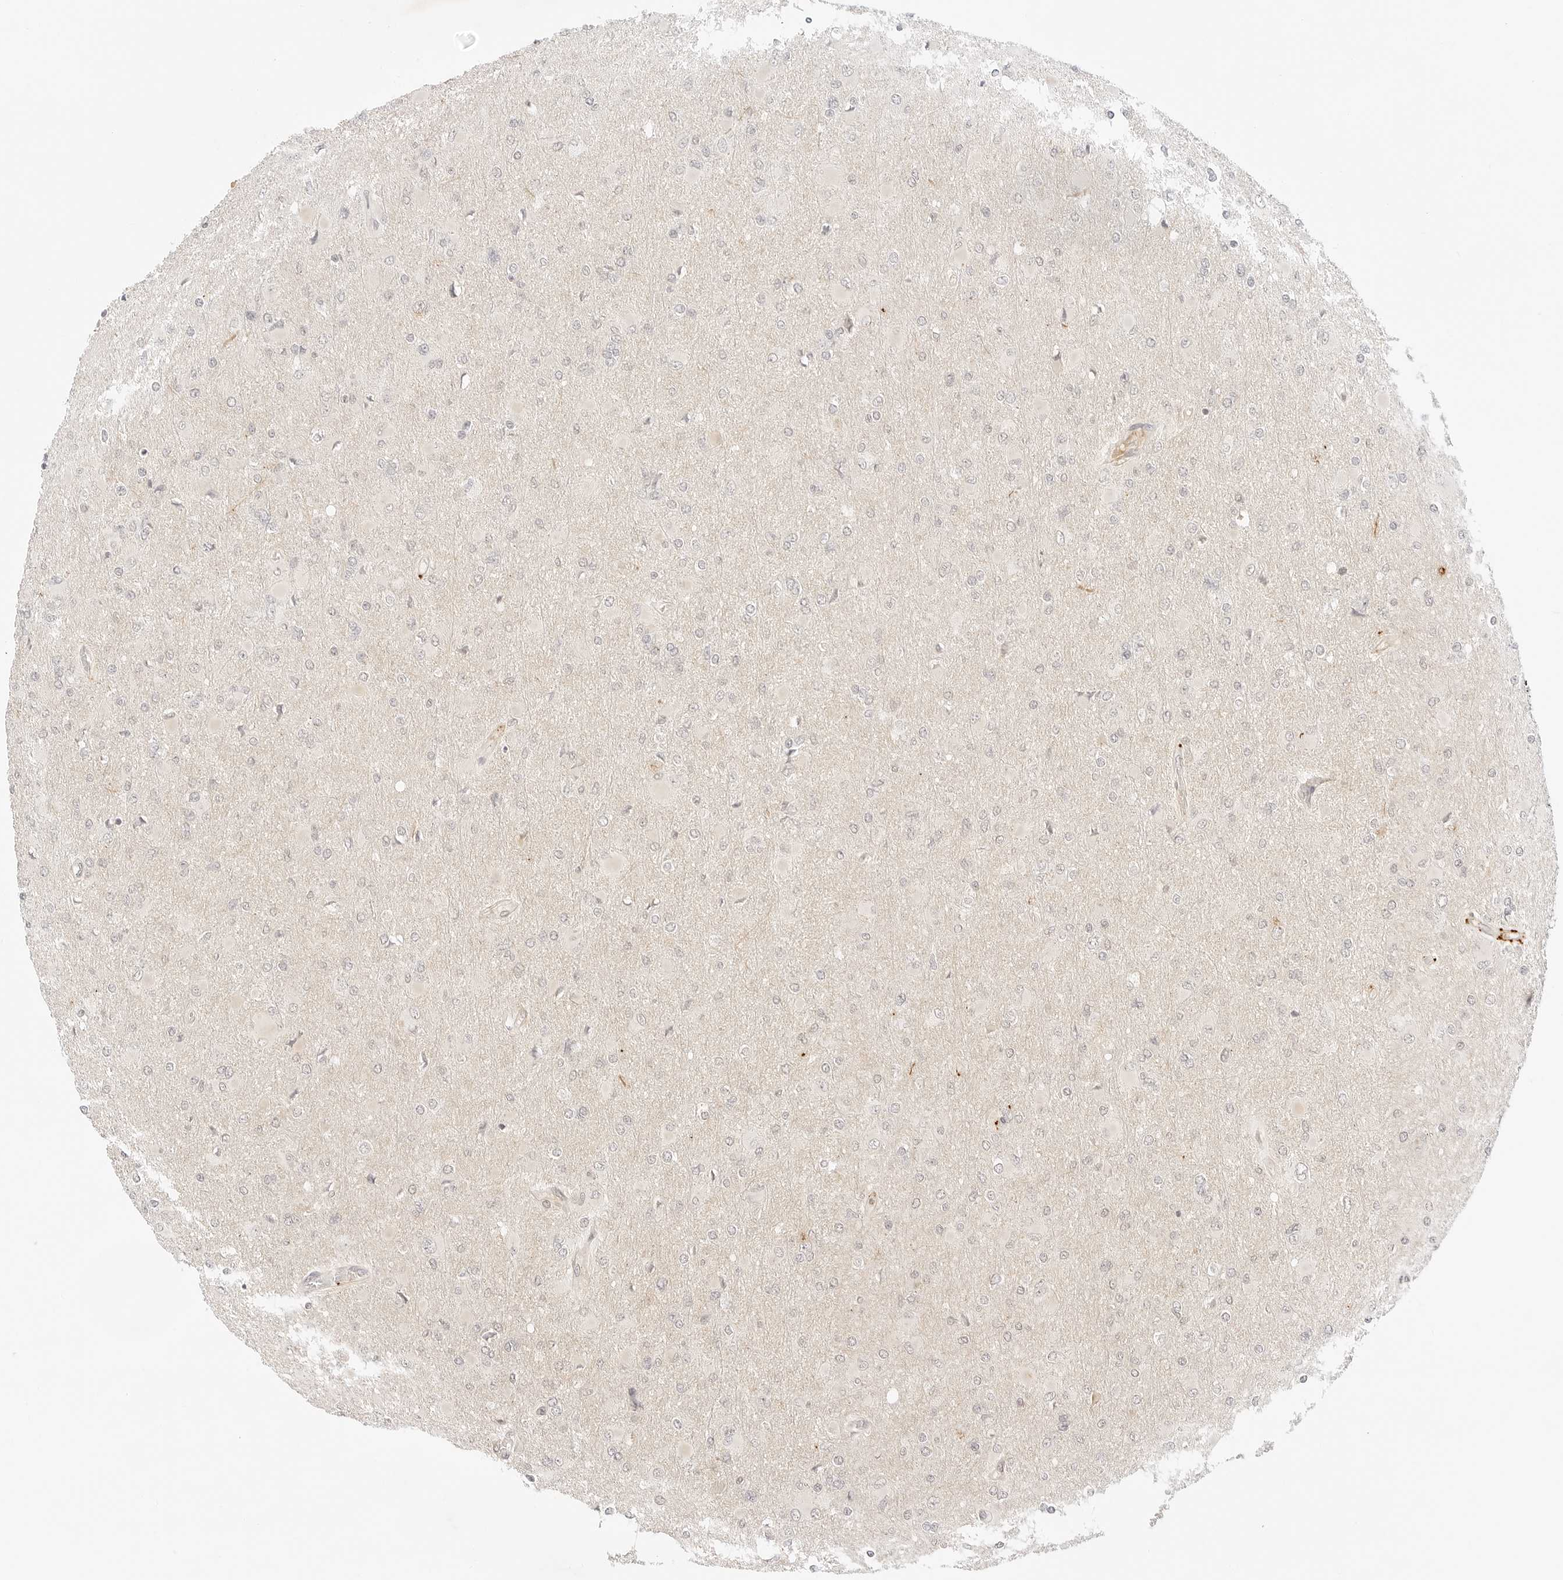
{"staining": {"intensity": "negative", "quantity": "none", "location": "none"}, "tissue": "glioma", "cell_type": "Tumor cells", "image_type": "cancer", "snomed": [{"axis": "morphology", "description": "Glioma, malignant, High grade"}, {"axis": "topography", "description": "Cerebral cortex"}], "caption": "A high-resolution micrograph shows immunohistochemistry (IHC) staining of malignant glioma (high-grade), which displays no significant staining in tumor cells. (Stains: DAB (3,3'-diaminobenzidine) immunohistochemistry with hematoxylin counter stain, Microscopy: brightfield microscopy at high magnification).", "gene": "GNAS", "patient": {"sex": "female", "age": 36}}